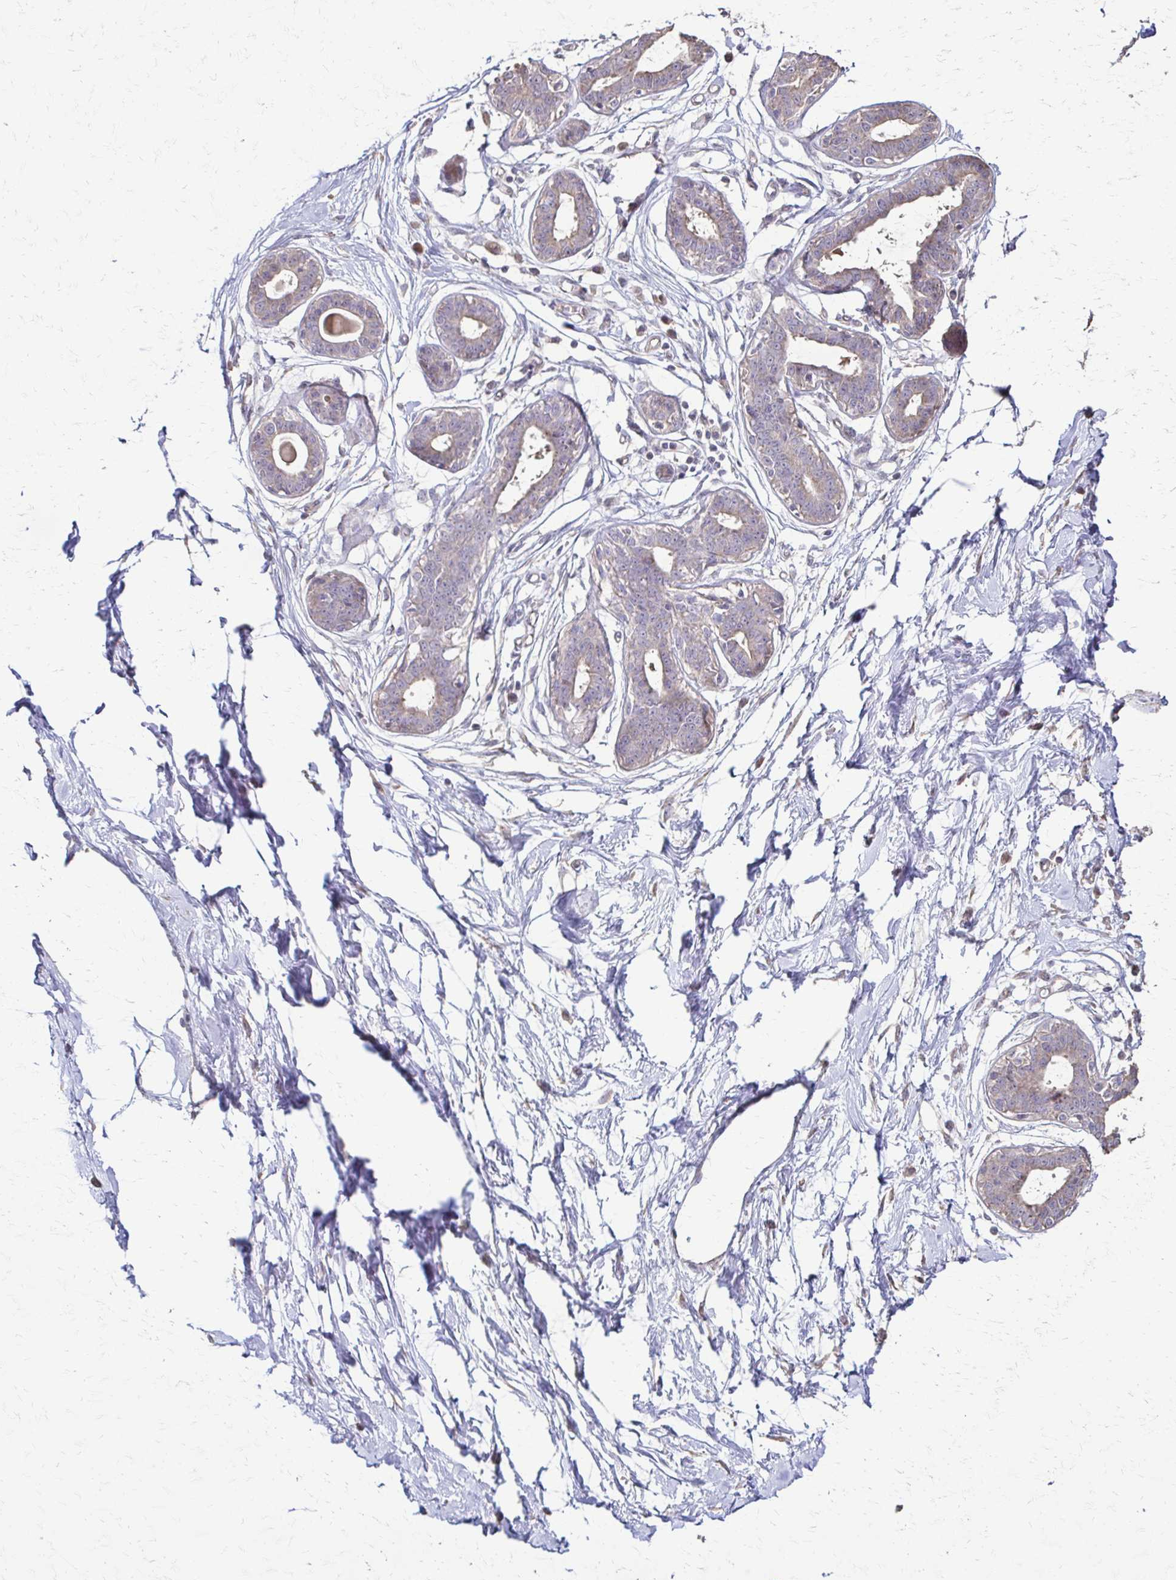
{"staining": {"intensity": "negative", "quantity": "none", "location": "none"}, "tissue": "breast", "cell_type": "Adipocytes", "image_type": "normal", "snomed": [{"axis": "morphology", "description": "Normal tissue, NOS"}, {"axis": "topography", "description": "Breast"}], "caption": "Breast was stained to show a protein in brown. There is no significant staining in adipocytes. (DAB immunohistochemistry (IHC) visualized using brightfield microscopy, high magnification).", "gene": "IL18BP", "patient": {"sex": "female", "age": 45}}